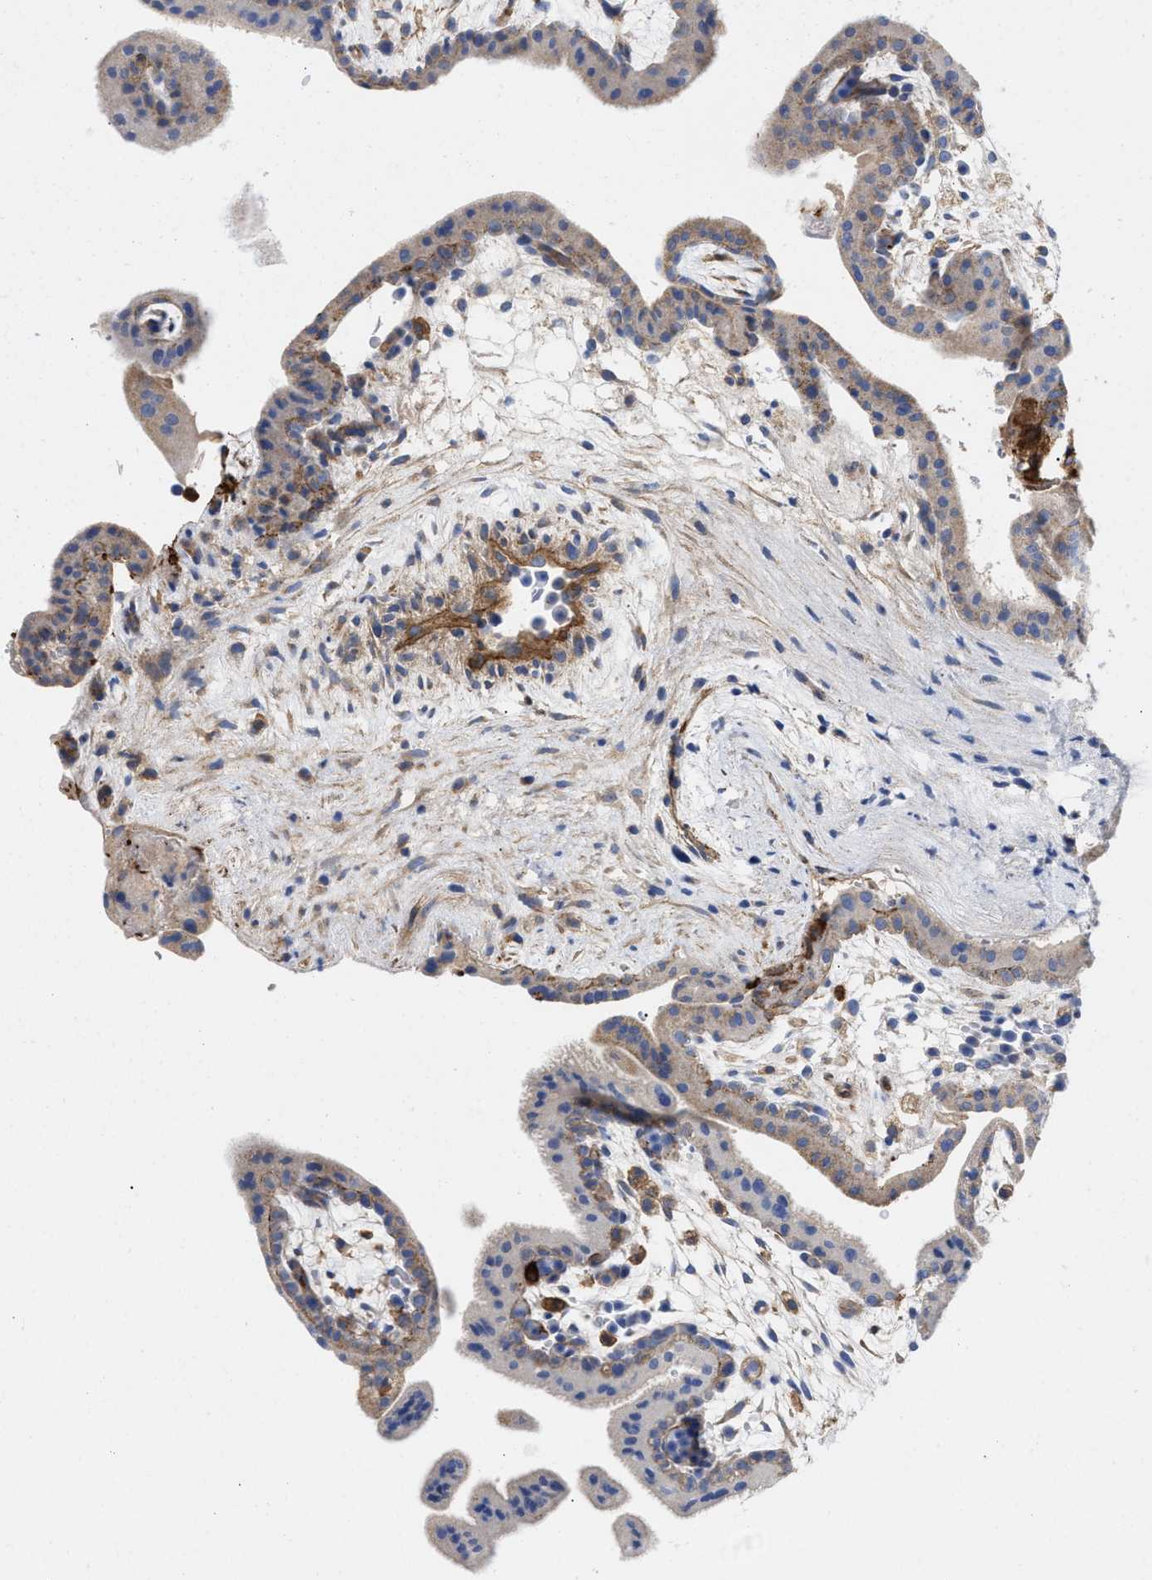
{"staining": {"intensity": "weak", "quantity": "<25%", "location": "cytoplasmic/membranous"}, "tissue": "placenta", "cell_type": "Decidual cells", "image_type": "normal", "snomed": [{"axis": "morphology", "description": "Normal tissue, NOS"}, {"axis": "topography", "description": "Placenta"}], "caption": "High power microscopy histopathology image of an IHC photomicrograph of normal placenta, revealing no significant positivity in decidual cells. (Stains: DAB immunohistochemistry (IHC) with hematoxylin counter stain, Microscopy: brightfield microscopy at high magnification).", "gene": "HS3ST5", "patient": {"sex": "female", "age": 35}}